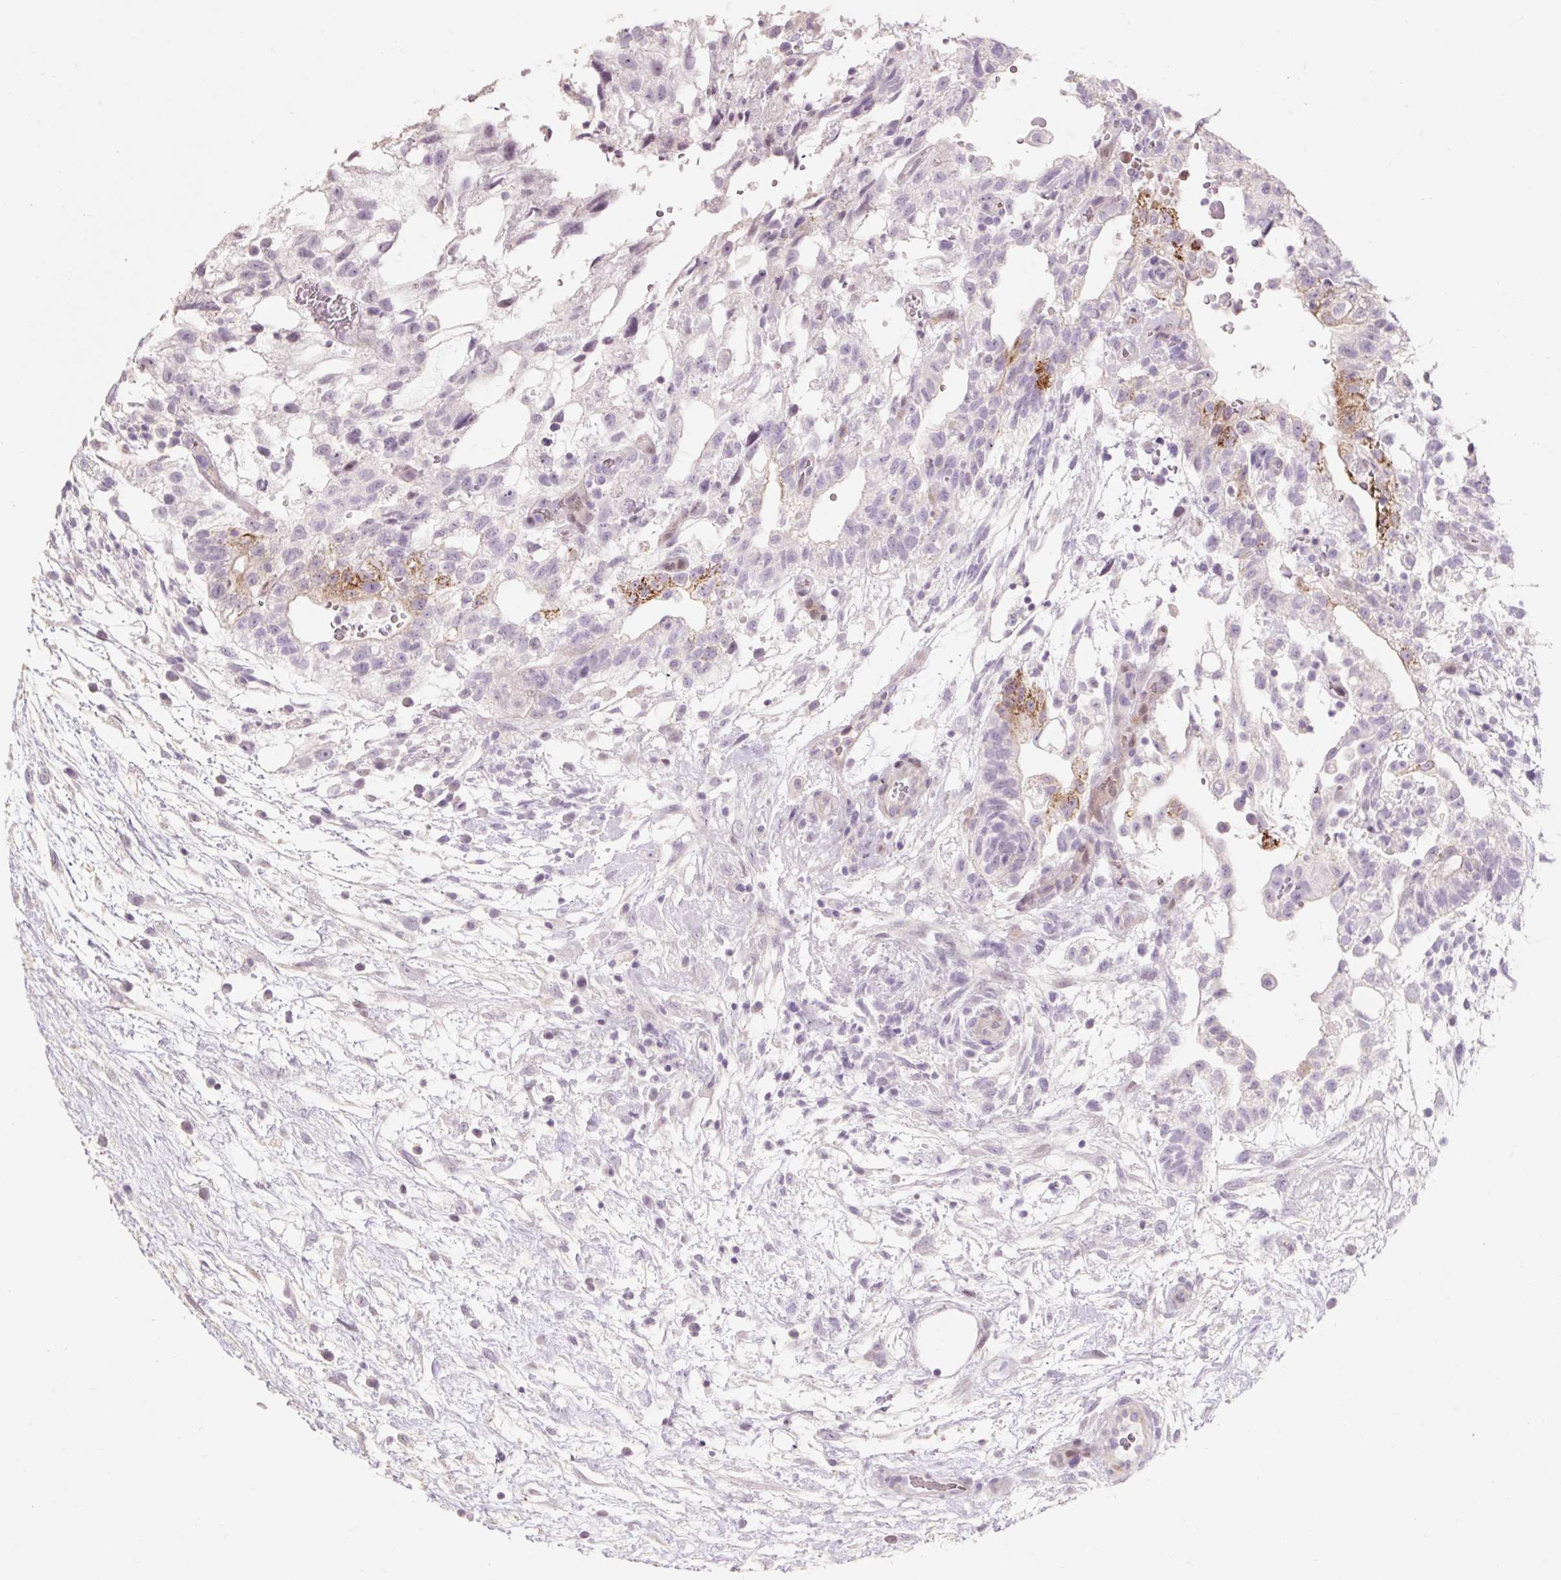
{"staining": {"intensity": "moderate", "quantity": "<25%", "location": "cytoplasmic/membranous"}, "tissue": "testis cancer", "cell_type": "Tumor cells", "image_type": "cancer", "snomed": [{"axis": "morphology", "description": "Carcinoma, Embryonal, NOS"}, {"axis": "topography", "description": "Testis"}], "caption": "Protein staining of testis cancer tissue displays moderate cytoplasmic/membranous positivity in about <25% of tumor cells.", "gene": "ZNF552", "patient": {"sex": "male", "age": 32}}